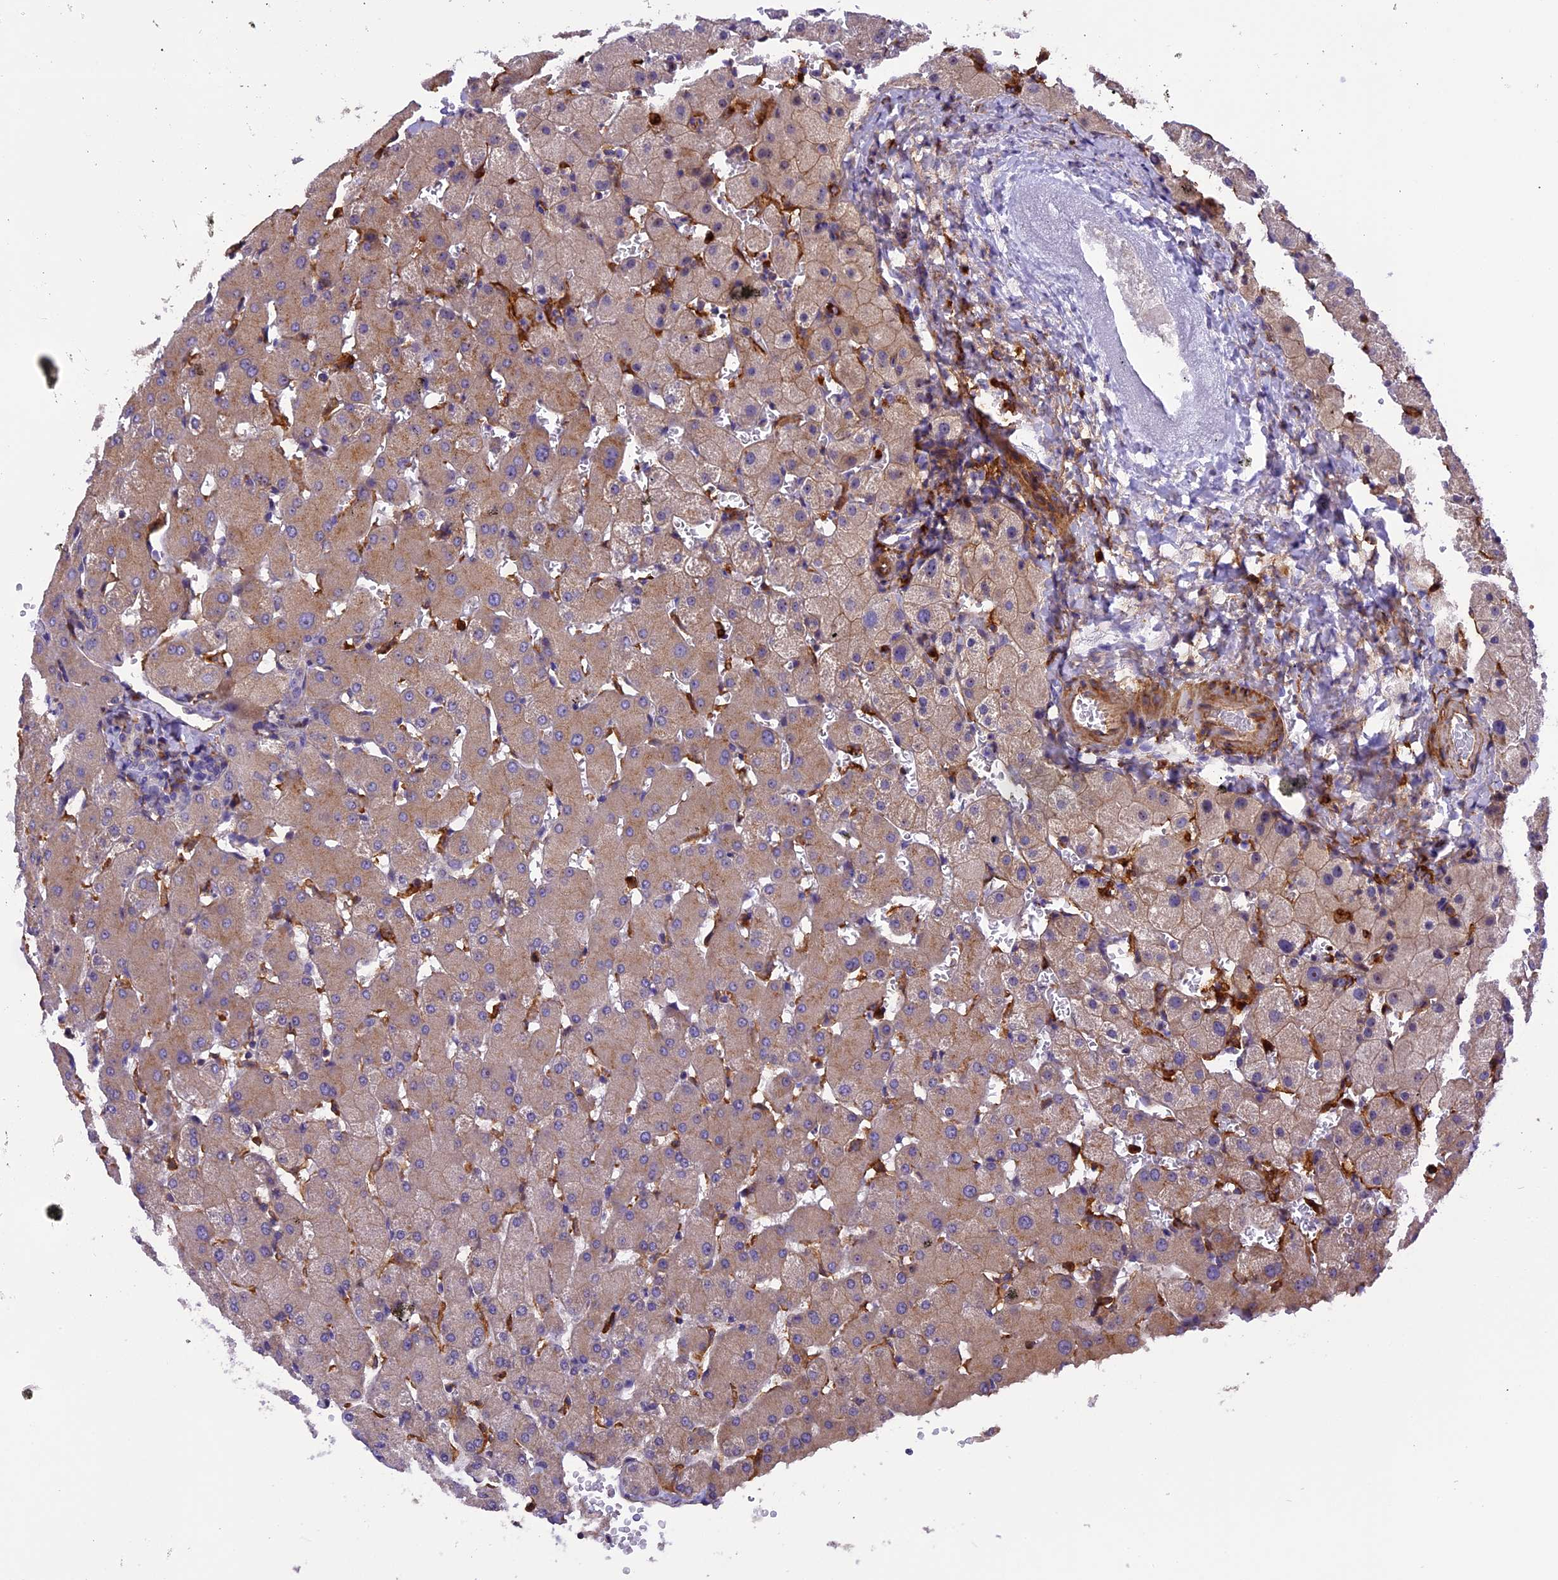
{"staining": {"intensity": "weak", "quantity": "25%-75%", "location": "cytoplasmic/membranous"}, "tissue": "liver", "cell_type": "Cholangiocytes", "image_type": "normal", "snomed": [{"axis": "morphology", "description": "Normal tissue, NOS"}, {"axis": "topography", "description": "Liver"}], "caption": "DAB immunohistochemical staining of benign liver exhibits weak cytoplasmic/membranous protein staining in about 25%-75% of cholangiocytes.", "gene": "EHBP1L1", "patient": {"sex": "female", "age": 63}}